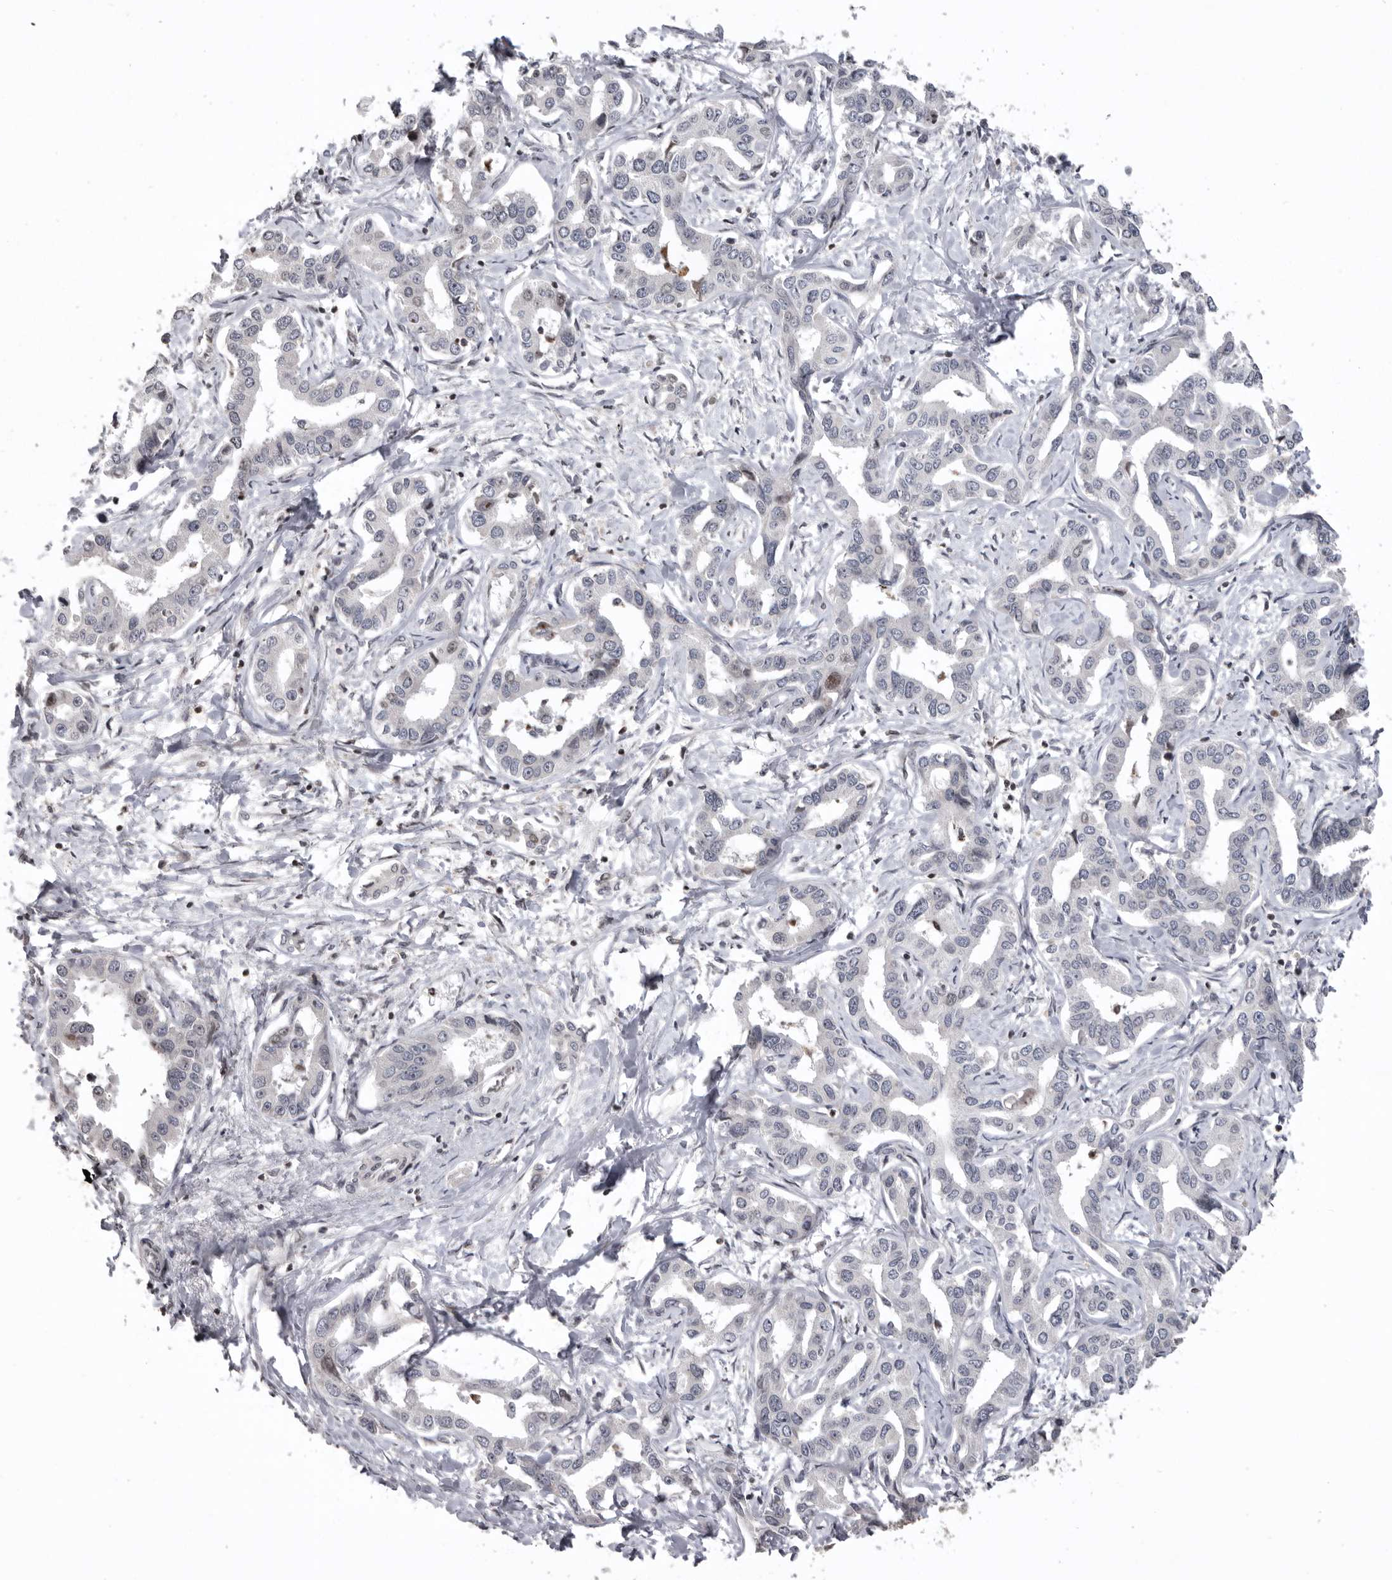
{"staining": {"intensity": "negative", "quantity": "none", "location": "none"}, "tissue": "liver cancer", "cell_type": "Tumor cells", "image_type": "cancer", "snomed": [{"axis": "morphology", "description": "Cholangiocarcinoma"}, {"axis": "topography", "description": "Liver"}], "caption": "High magnification brightfield microscopy of liver cholangiocarcinoma stained with DAB (3,3'-diaminobenzidine) (brown) and counterstained with hematoxylin (blue): tumor cells show no significant expression.", "gene": "AZIN1", "patient": {"sex": "male", "age": 59}}